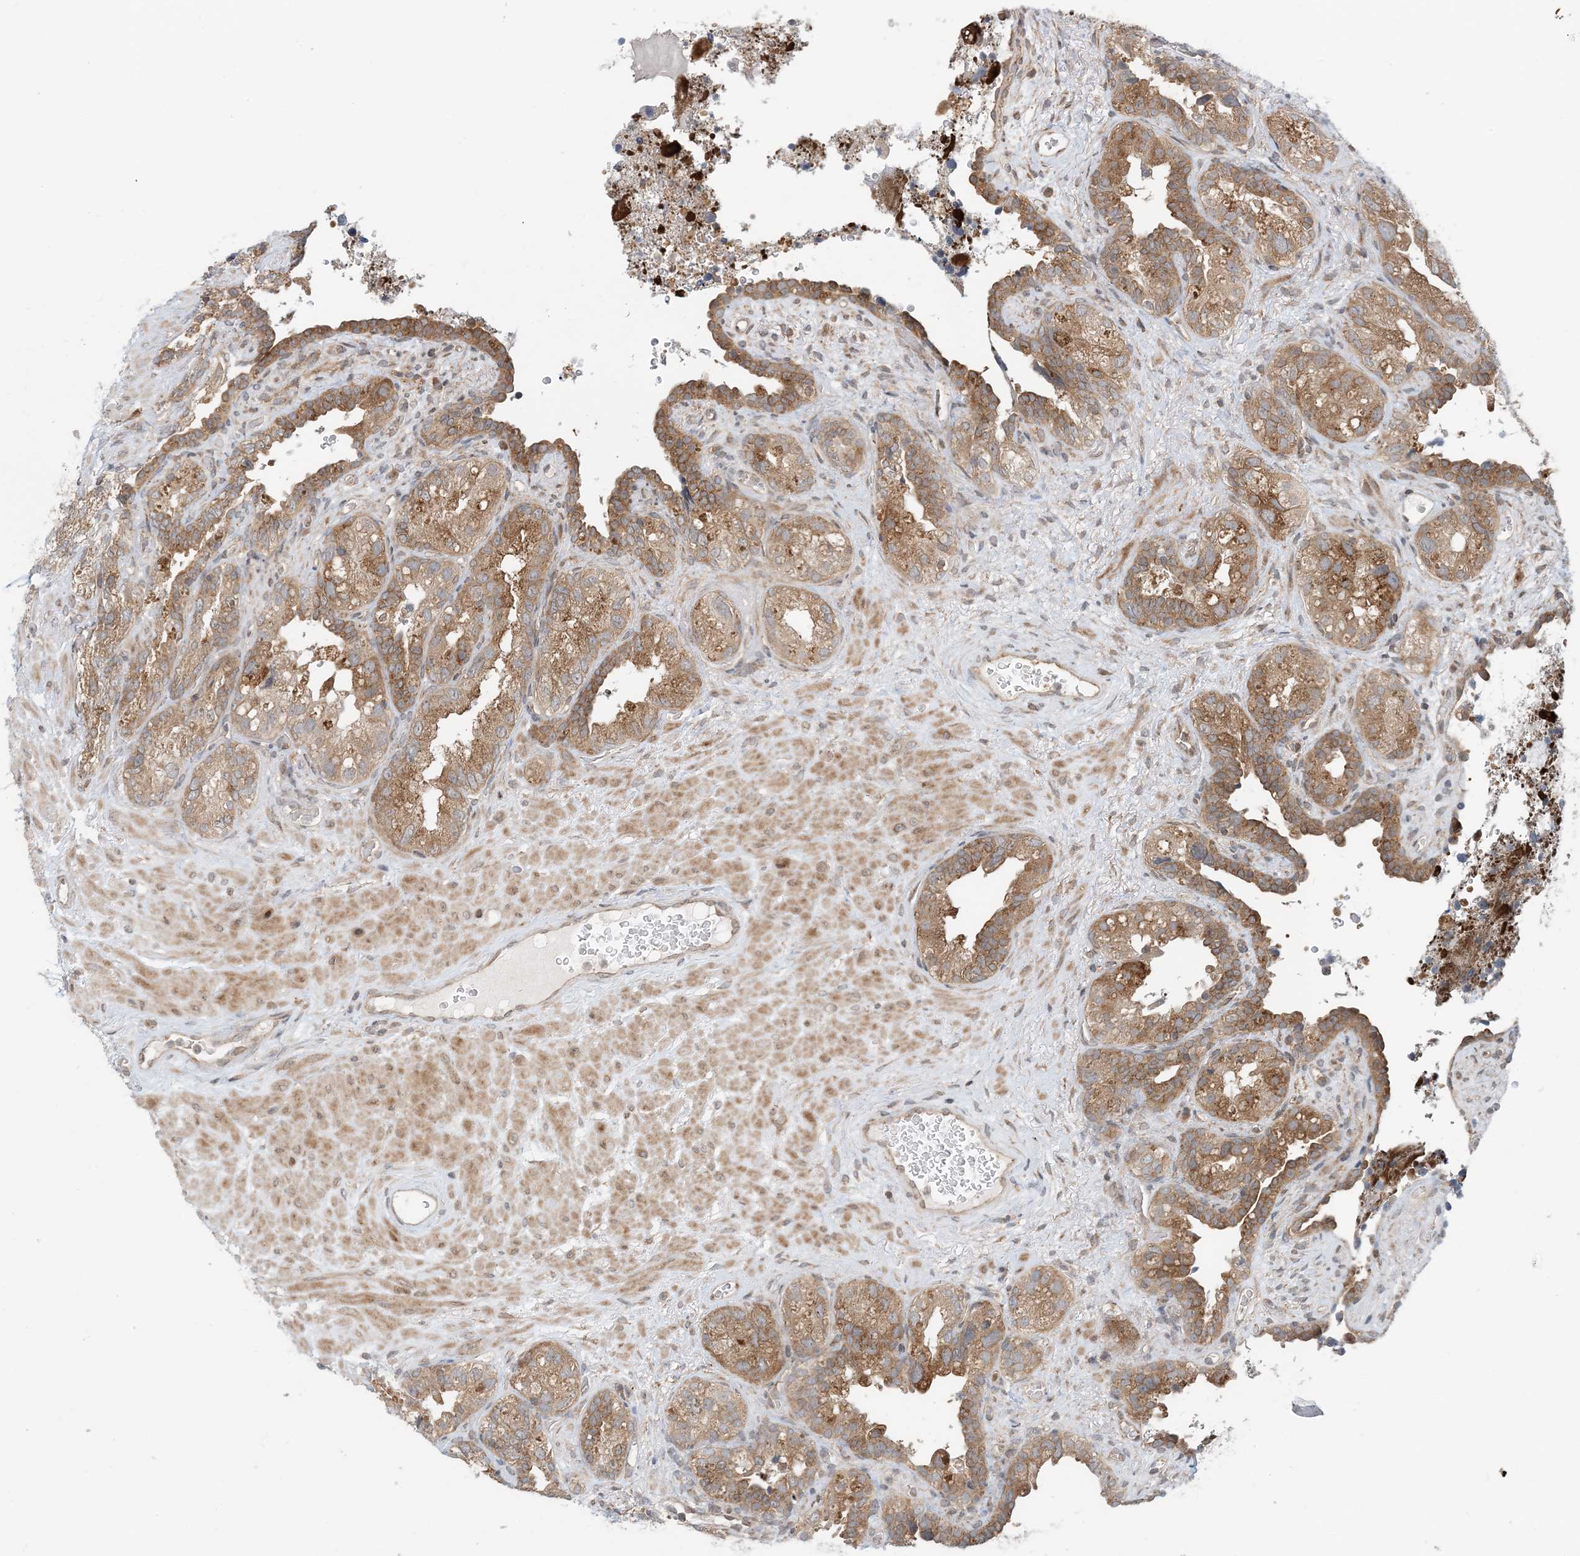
{"staining": {"intensity": "moderate", "quantity": ">75%", "location": "cytoplasmic/membranous"}, "tissue": "seminal vesicle", "cell_type": "Glandular cells", "image_type": "normal", "snomed": [{"axis": "morphology", "description": "Normal tissue, NOS"}, {"axis": "topography", "description": "Seminal veicle"}, {"axis": "topography", "description": "Peripheral nerve tissue"}], "caption": "Seminal vesicle stained for a protein (brown) shows moderate cytoplasmic/membranous positive positivity in approximately >75% of glandular cells.", "gene": "ATP13A2", "patient": {"sex": "male", "age": 67}}